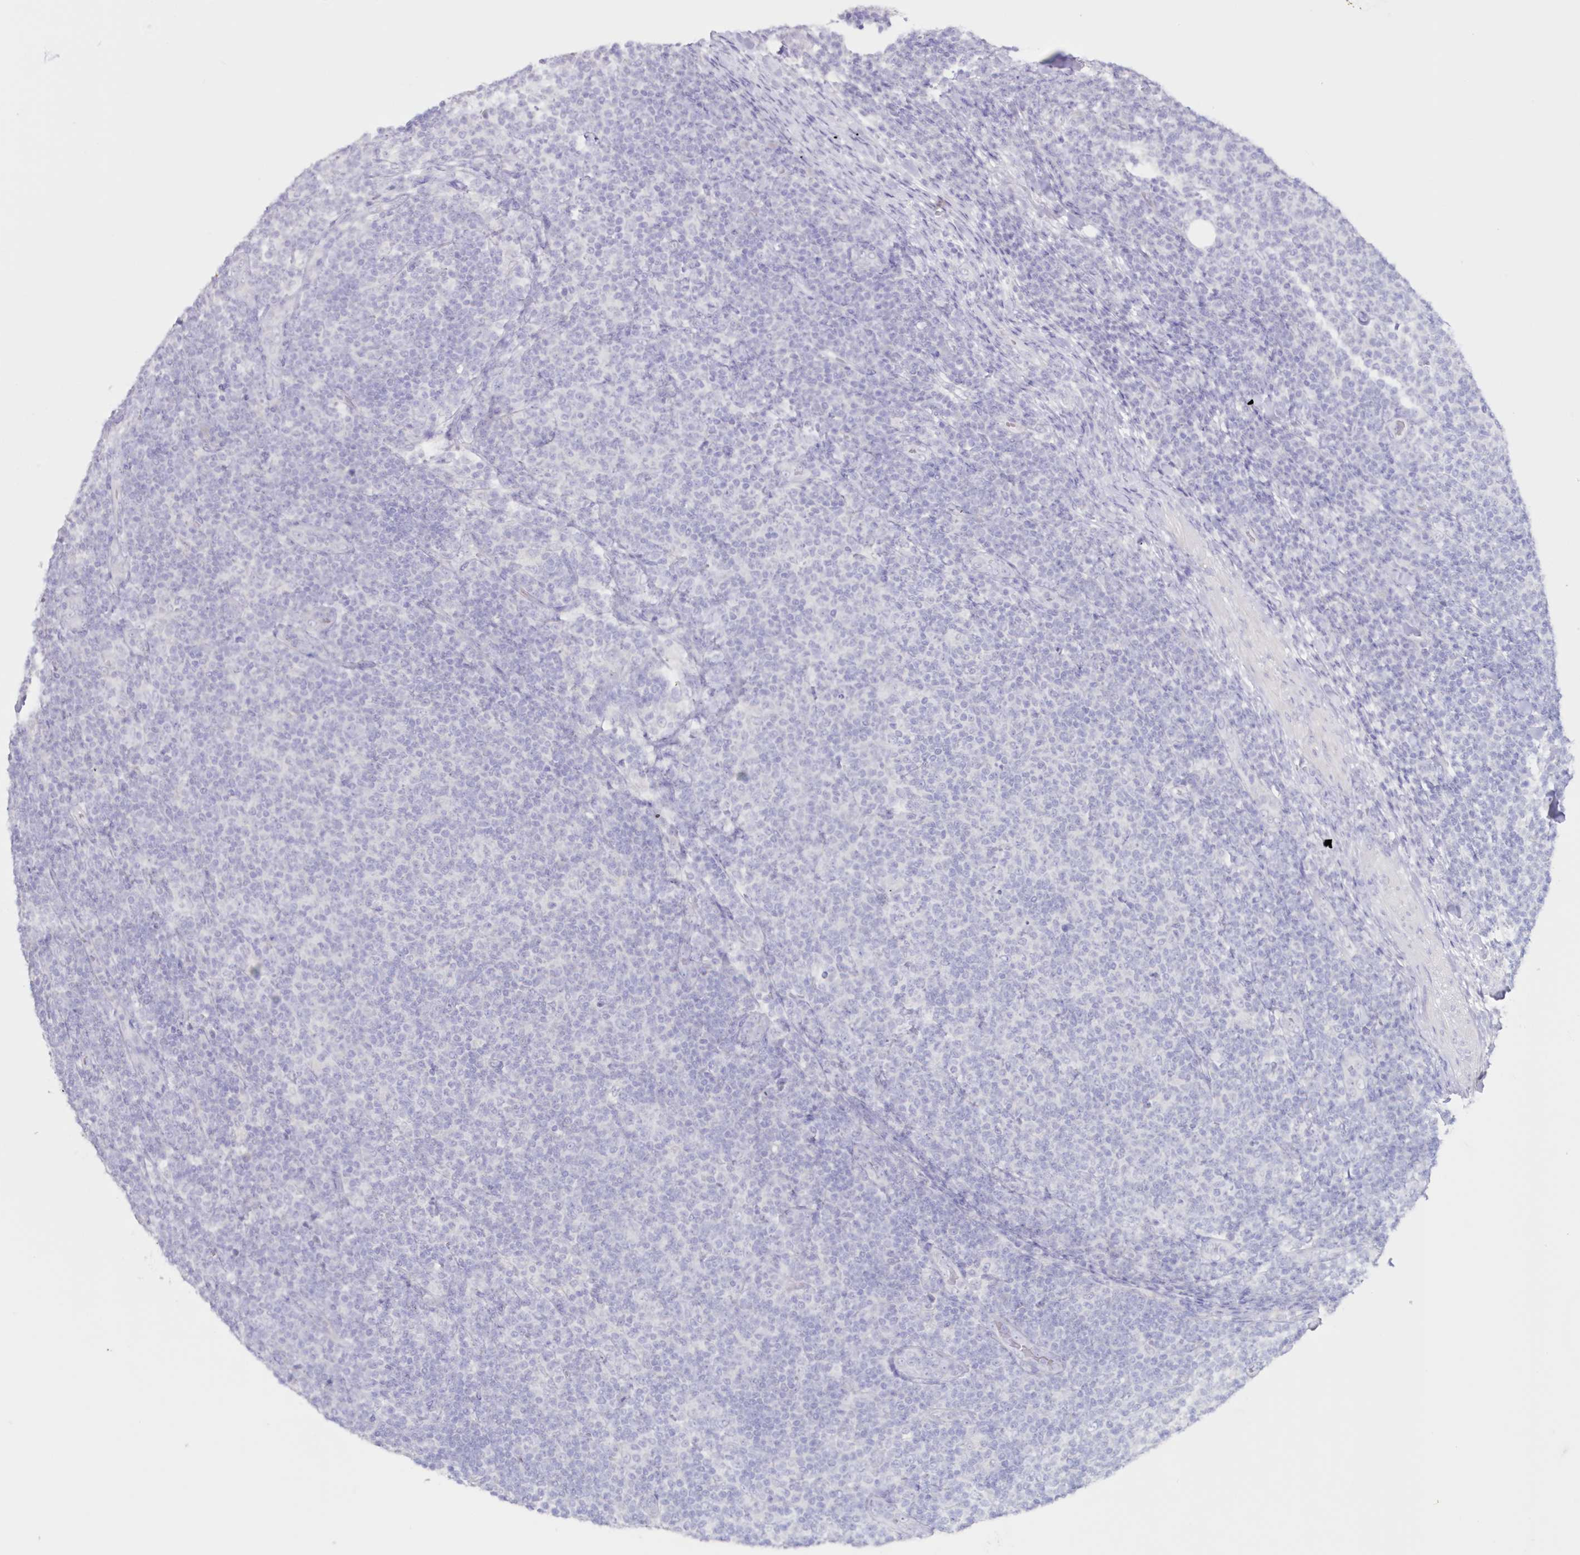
{"staining": {"intensity": "negative", "quantity": "none", "location": "none"}, "tissue": "lymphoma", "cell_type": "Tumor cells", "image_type": "cancer", "snomed": [{"axis": "morphology", "description": "Malignant lymphoma, non-Hodgkin's type, Low grade"}, {"axis": "topography", "description": "Lymph node"}], "caption": "An image of malignant lymphoma, non-Hodgkin's type (low-grade) stained for a protein shows no brown staining in tumor cells.", "gene": "CYP3A4", "patient": {"sex": "male", "age": 66}}